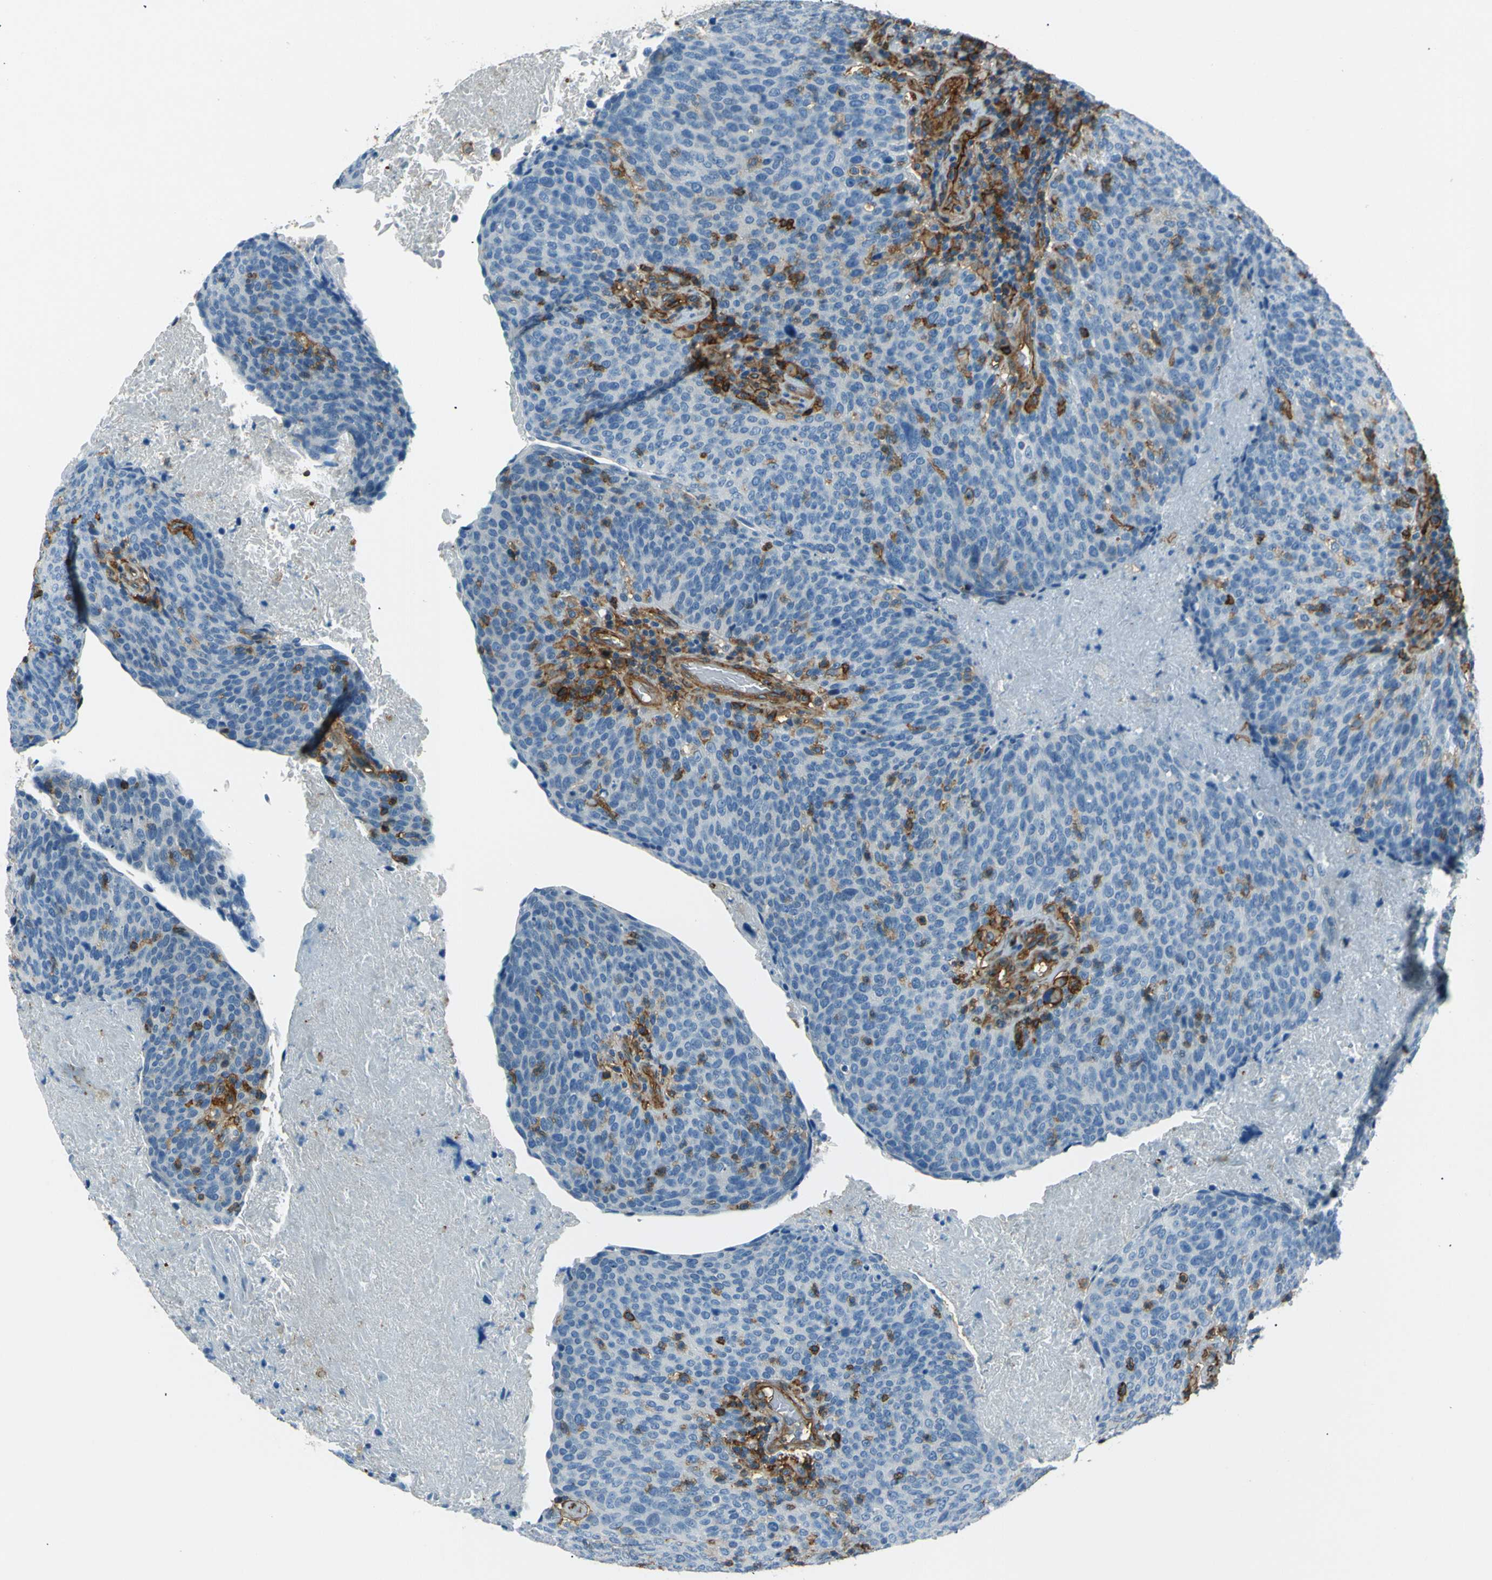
{"staining": {"intensity": "moderate", "quantity": "<25%", "location": "cytoplasmic/membranous"}, "tissue": "head and neck cancer", "cell_type": "Tumor cells", "image_type": "cancer", "snomed": [{"axis": "morphology", "description": "Squamous cell carcinoma, NOS"}, {"axis": "morphology", "description": "Squamous cell carcinoma, metastatic, NOS"}, {"axis": "topography", "description": "Lymph node"}, {"axis": "topography", "description": "Head-Neck"}], "caption": "Protein staining displays moderate cytoplasmic/membranous expression in about <25% of tumor cells in head and neck squamous cell carcinoma. Immunohistochemistry (ihc) stains the protein of interest in brown and the nuclei are stained blue.", "gene": "ENTPD1", "patient": {"sex": "male", "age": 62}}